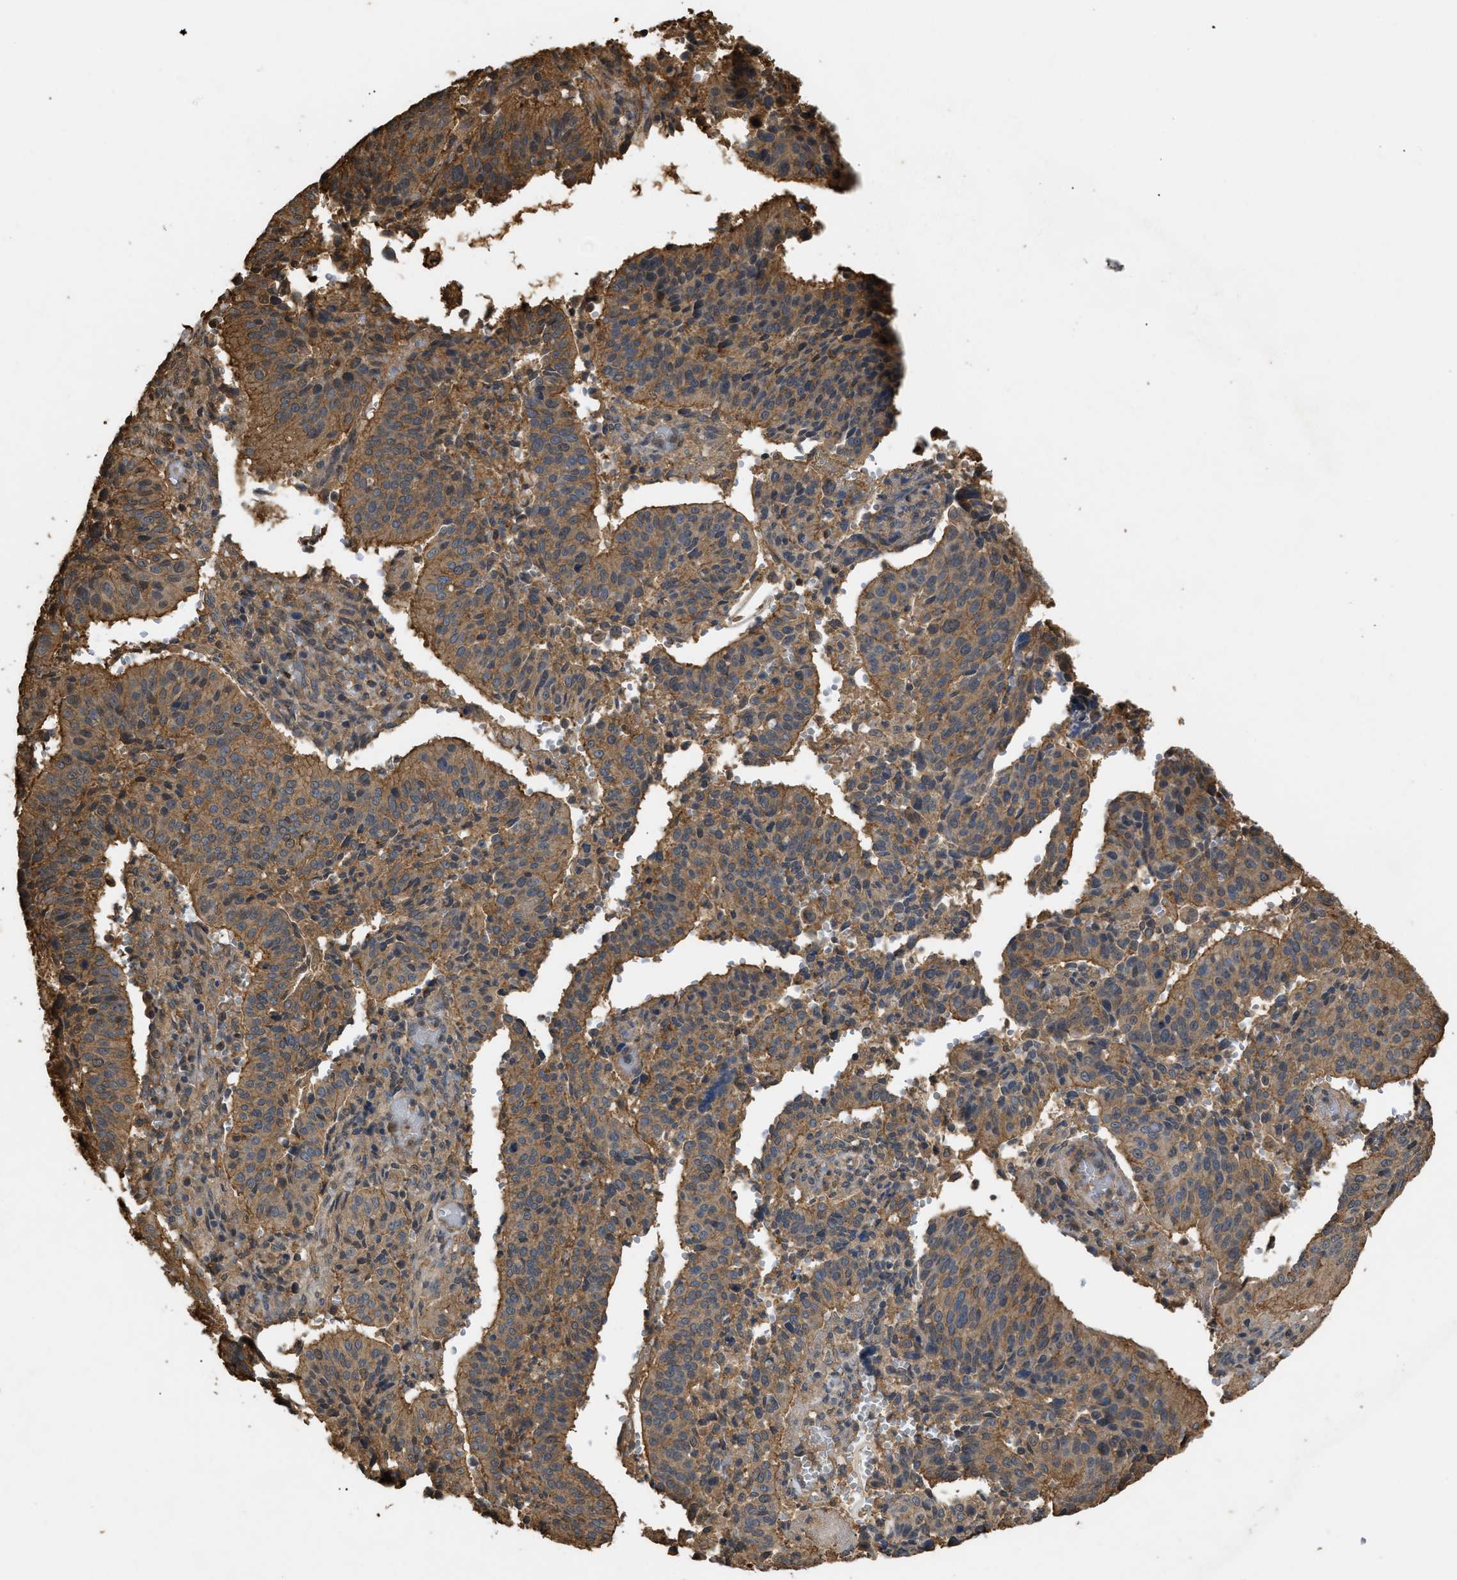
{"staining": {"intensity": "moderate", "quantity": ">75%", "location": "cytoplasmic/membranous"}, "tissue": "cervical cancer", "cell_type": "Tumor cells", "image_type": "cancer", "snomed": [{"axis": "morphology", "description": "Normal tissue, NOS"}, {"axis": "morphology", "description": "Squamous cell carcinoma, NOS"}, {"axis": "topography", "description": "Cervix"}], "caption": "DAB immunohistochemical staining of squamous cell carcinoma (cervical) shows moderate cytoplasmic/membranous protein expression in approximately >75% of tumor cells.", "gene": "CALM1", "patient": {"sex": "female", "age": 39}}